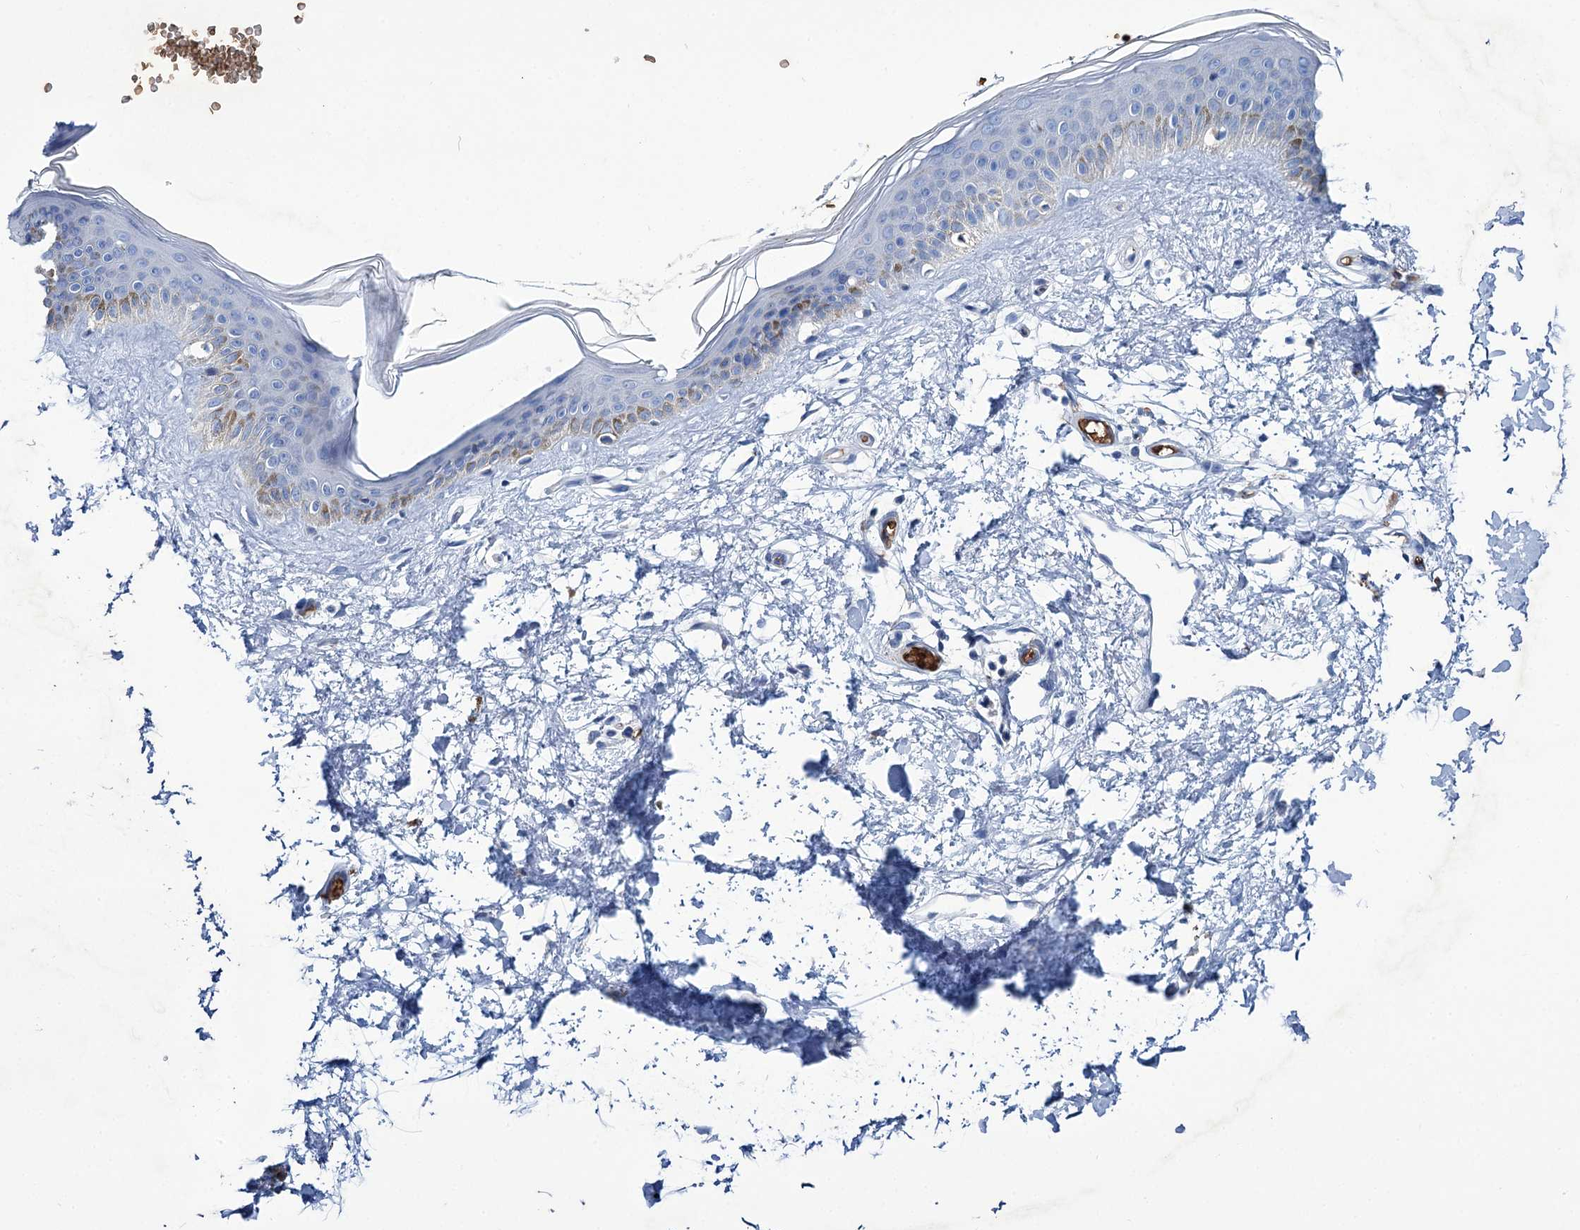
{"staining": {"intensity": "negative", "quantity": "none", "location": "none"}, "tissue": "skin", "cell_type": "Fibroblasts", "image_type": "normal", "snomed": [{"axis": "morphology", "description": "Normal tissue, NOS"}, {"axis": "topography", "description": "Skin"}], "caption": "This is an immunohistochemistry histopathology image of unremarkable skin. There is no staining in fibroblasts.", "gene": "RPUSD3", "patient": {"sex": "female", "age": 58}}